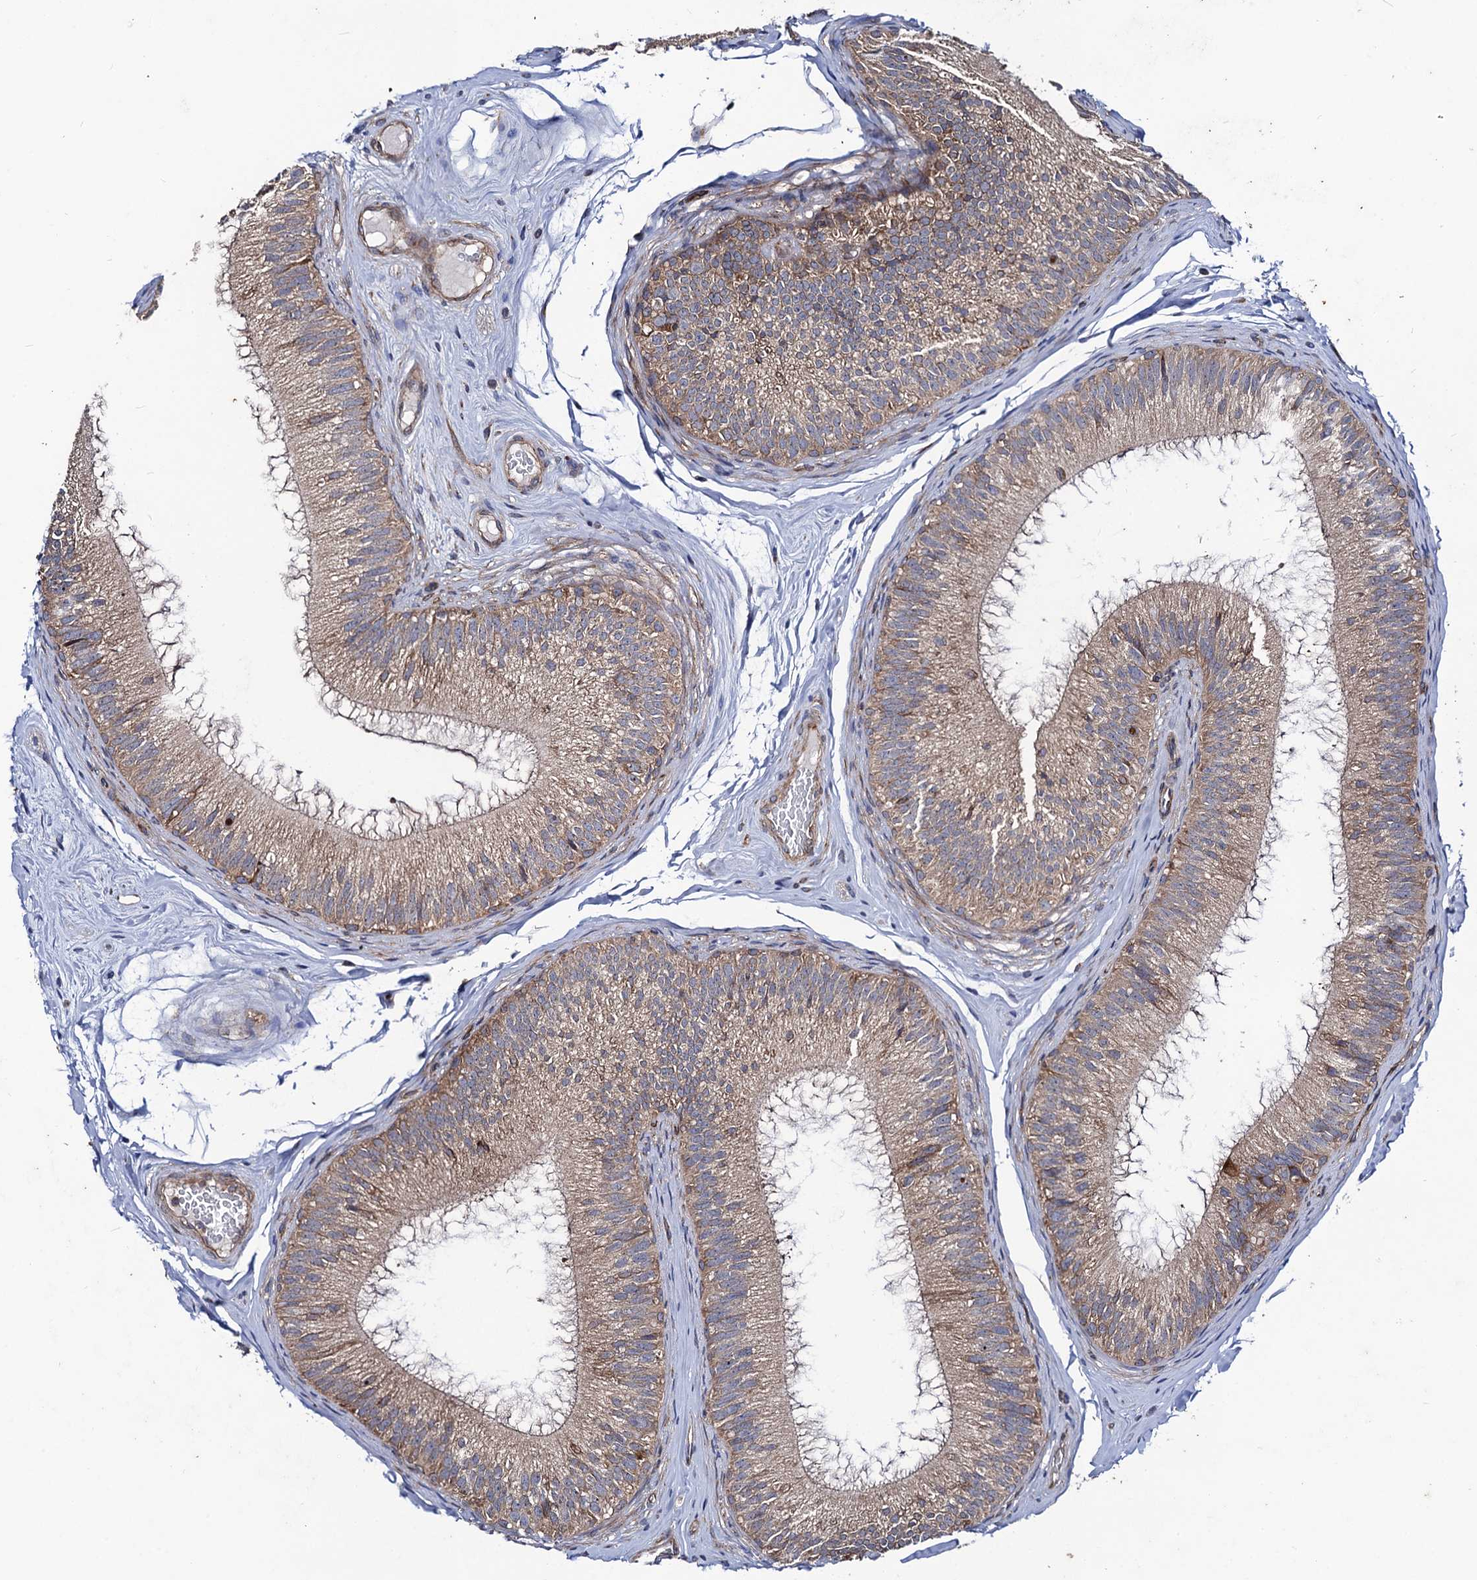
{"staining": {"intensity": "moderate", "quantity": "25%-75%", "location": "cytoplasmic/membranous"}, "tissue": "epididymis", "cell_type": "Glandular cells", "image_type": "normal", "snomed": [{"axis": "morphology", "description": "Normal tissue, NOS"}, {"axis": "topography", "description": "Epididymis"}], "caption": "Brown immunohistochemical staining in unremarkable epididymis exhibits moderate cytoplasmic/membranous staining in approximately 25%-75% of glandular cells.", "gene": "DYDC1", "patient": {"sex": "male", "age": 45}}